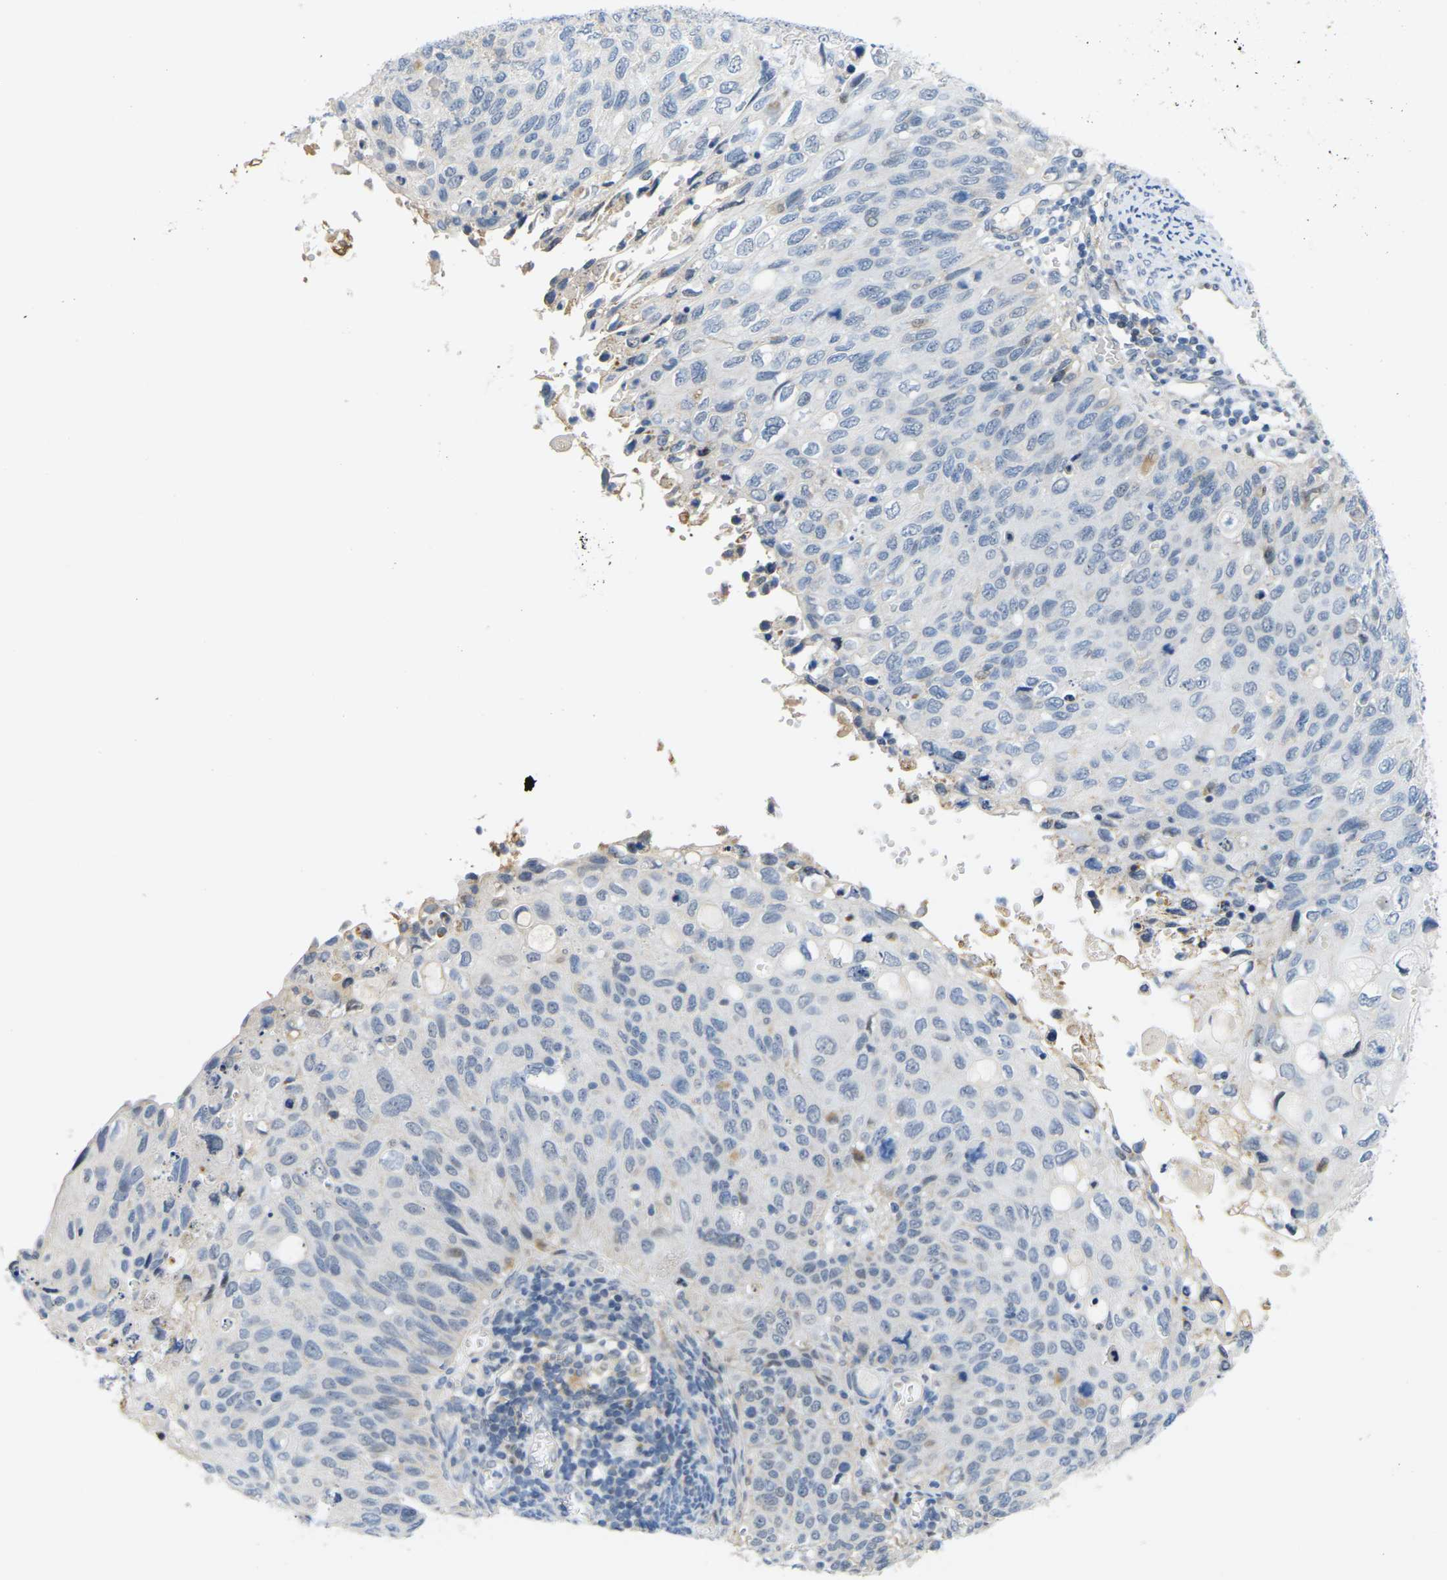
{"staining": {"intensity": "negative", "quantity": "none", "location": "none"}, "tissue": "cervical cancer", "cell_type": "Tumor cells", "image_type": "cancer", "snomed": [{"axis": "morphology", "description": "Squamous cell carcinoma, NOS"}, {"axis": "topography", "description": "Cervix"}], "caption": "The photomicrograph exhibits no significant staining in tumor cells of cervical squamous cell carcinoma.", "gene": "OTOF", "patient": {"sex": "female", "age": 70}}